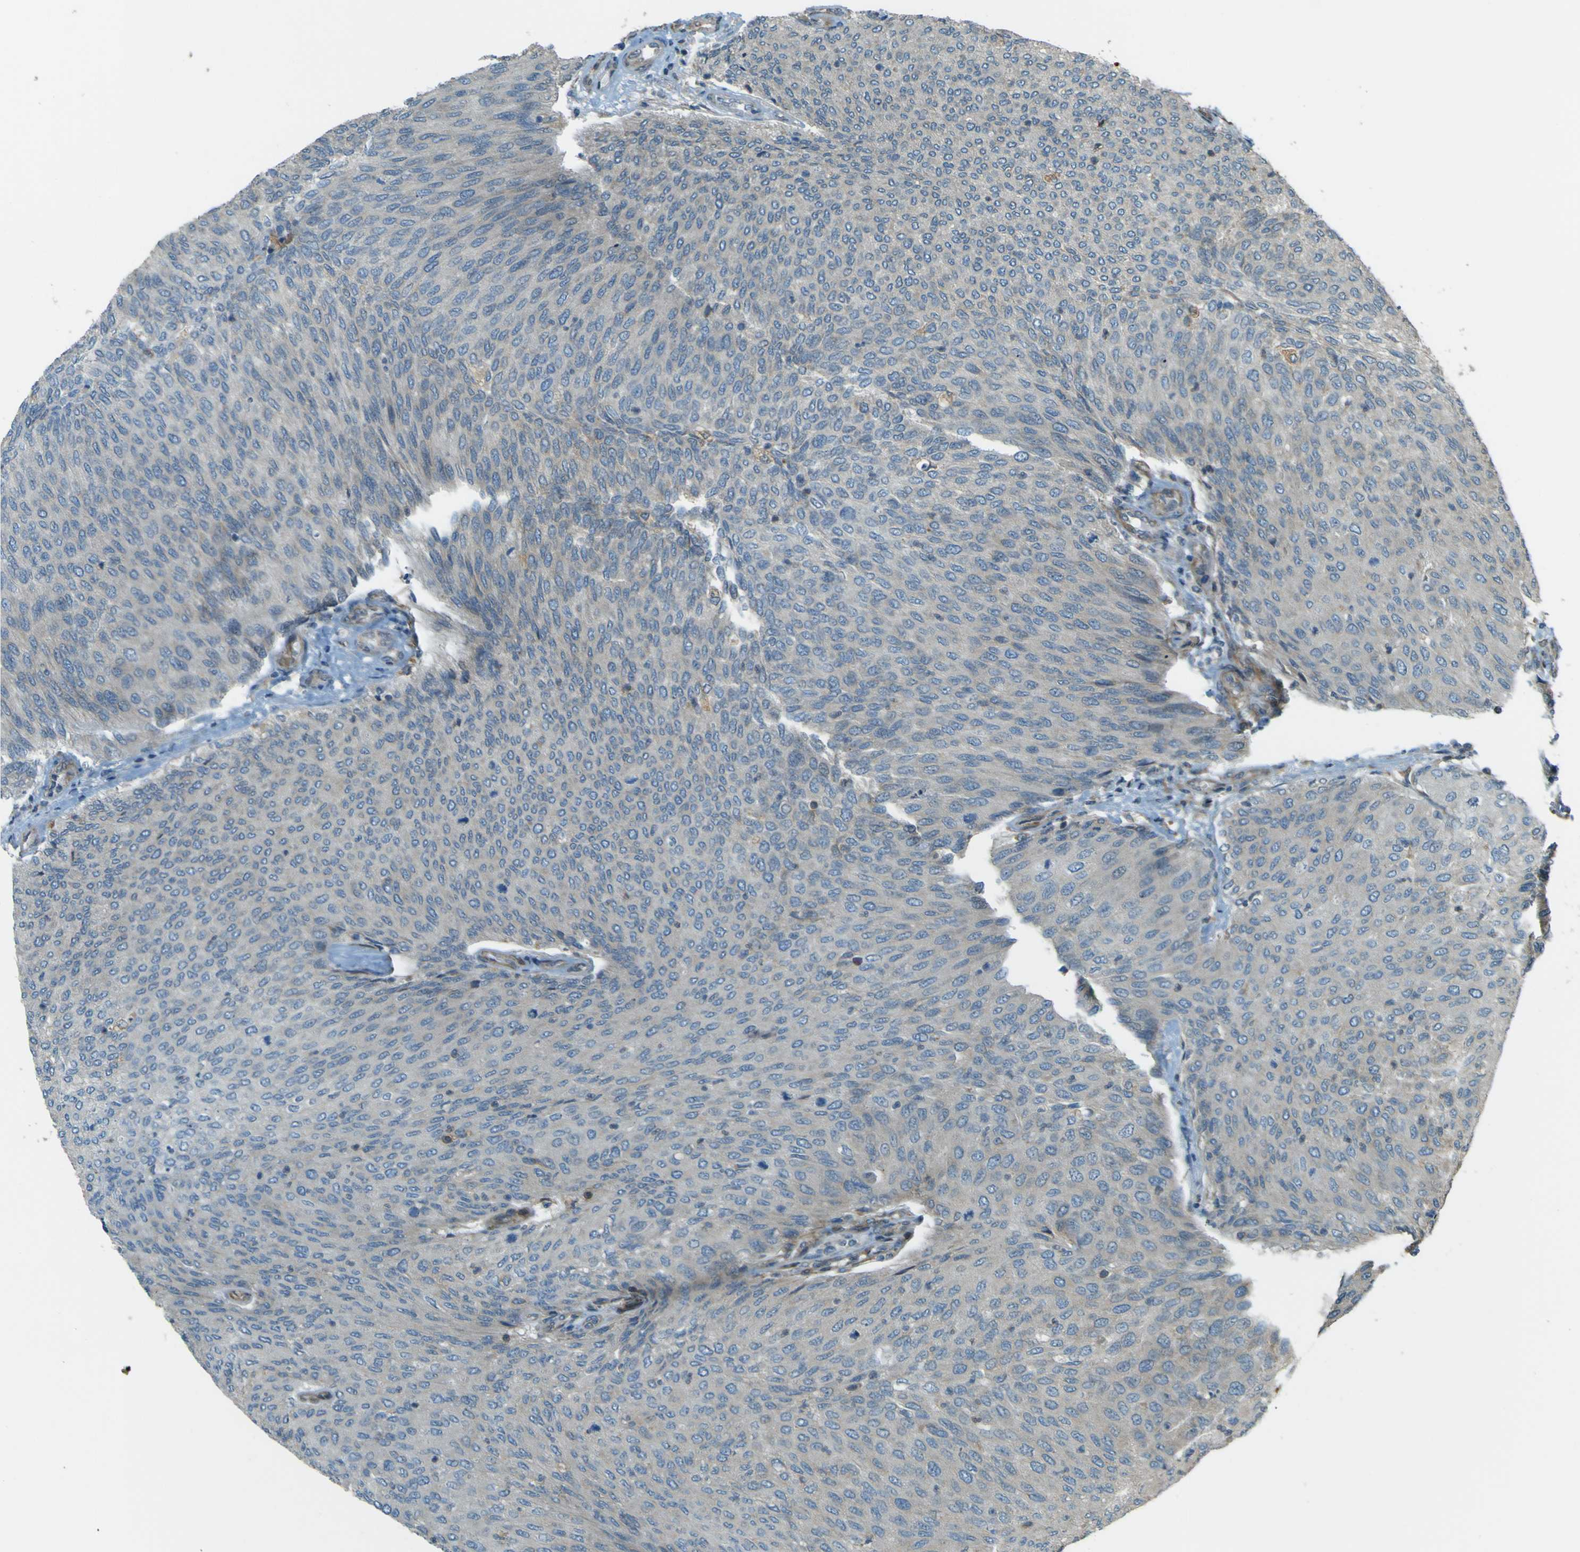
{"staining": {"intensity": "weak", "quantity": "<25%", "location": "cytoplasmic/membranous"}, "tissue": "urothelial cancer", "cell_type": "Tumor cells", "image_type": "cancer", "snomed": [{"axis": "morphology", "description": "Urothelial carcinoma, Low grade"}, {"axis": "topography", "description": "Urinary bladder"}], "caption": "Immunohistochemical staining of urothelial cancer displays no significant expression in tumor cells. (DAB immunohistochemistry (IHC), high magnification).", "gene": "LPCAT1", "patient": {"sex": "female", "age": 79}}